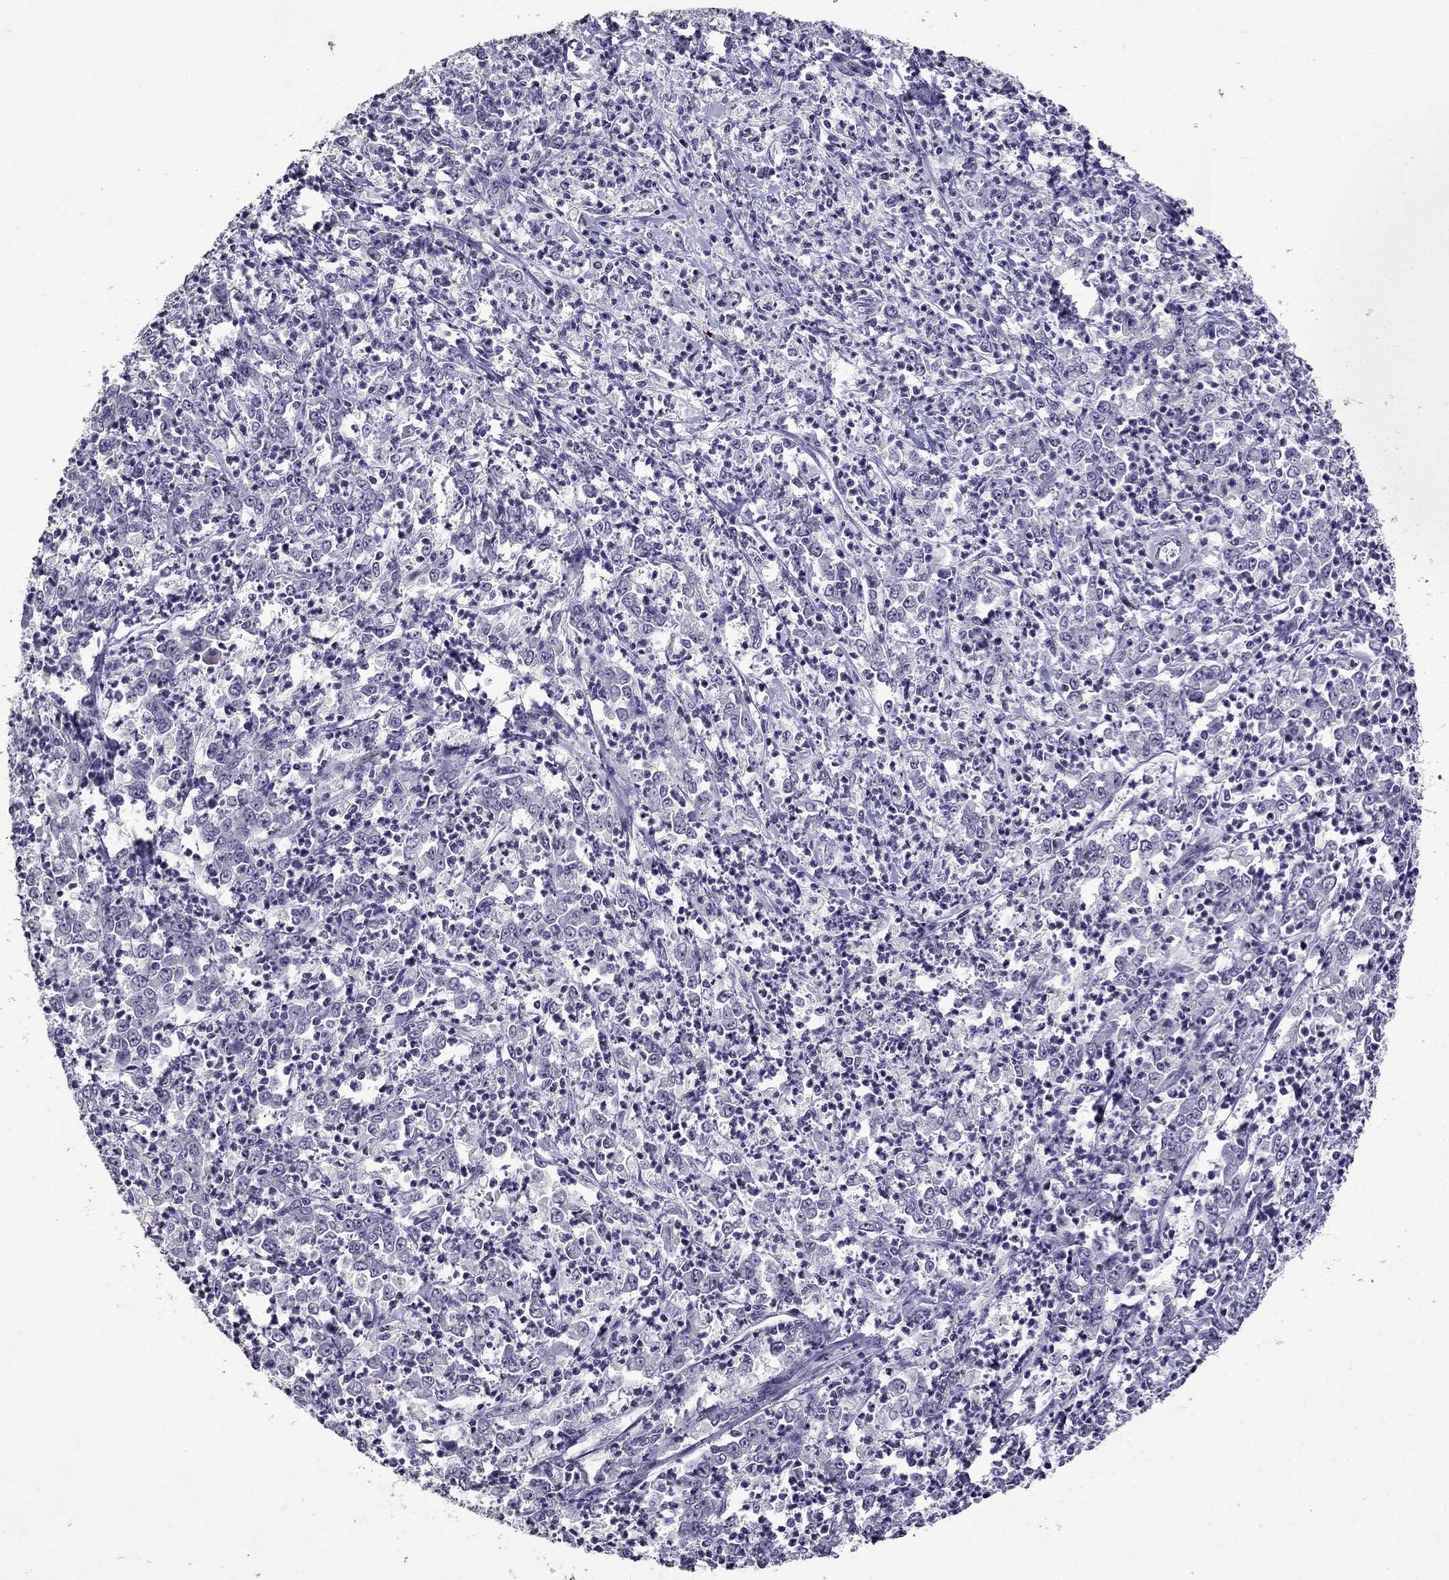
{"staining": {"intensity": "negative", "quantity": "none", "location": "none"}, "tissue": "stomach cancer", "cell_type": "Tumor cells", "image_type": "cancer", "snomed": [{"axis": "morphology", "description": "Adenocarcinoma, NOS"}, {"axis": "topography", "description": "Stomach, lower"}], "caption": "Tumor cells show no significant protein staining in stomach adenocarcinoma.", "gene": "TTN", "patient": {"sex": "female", "age": 71}}